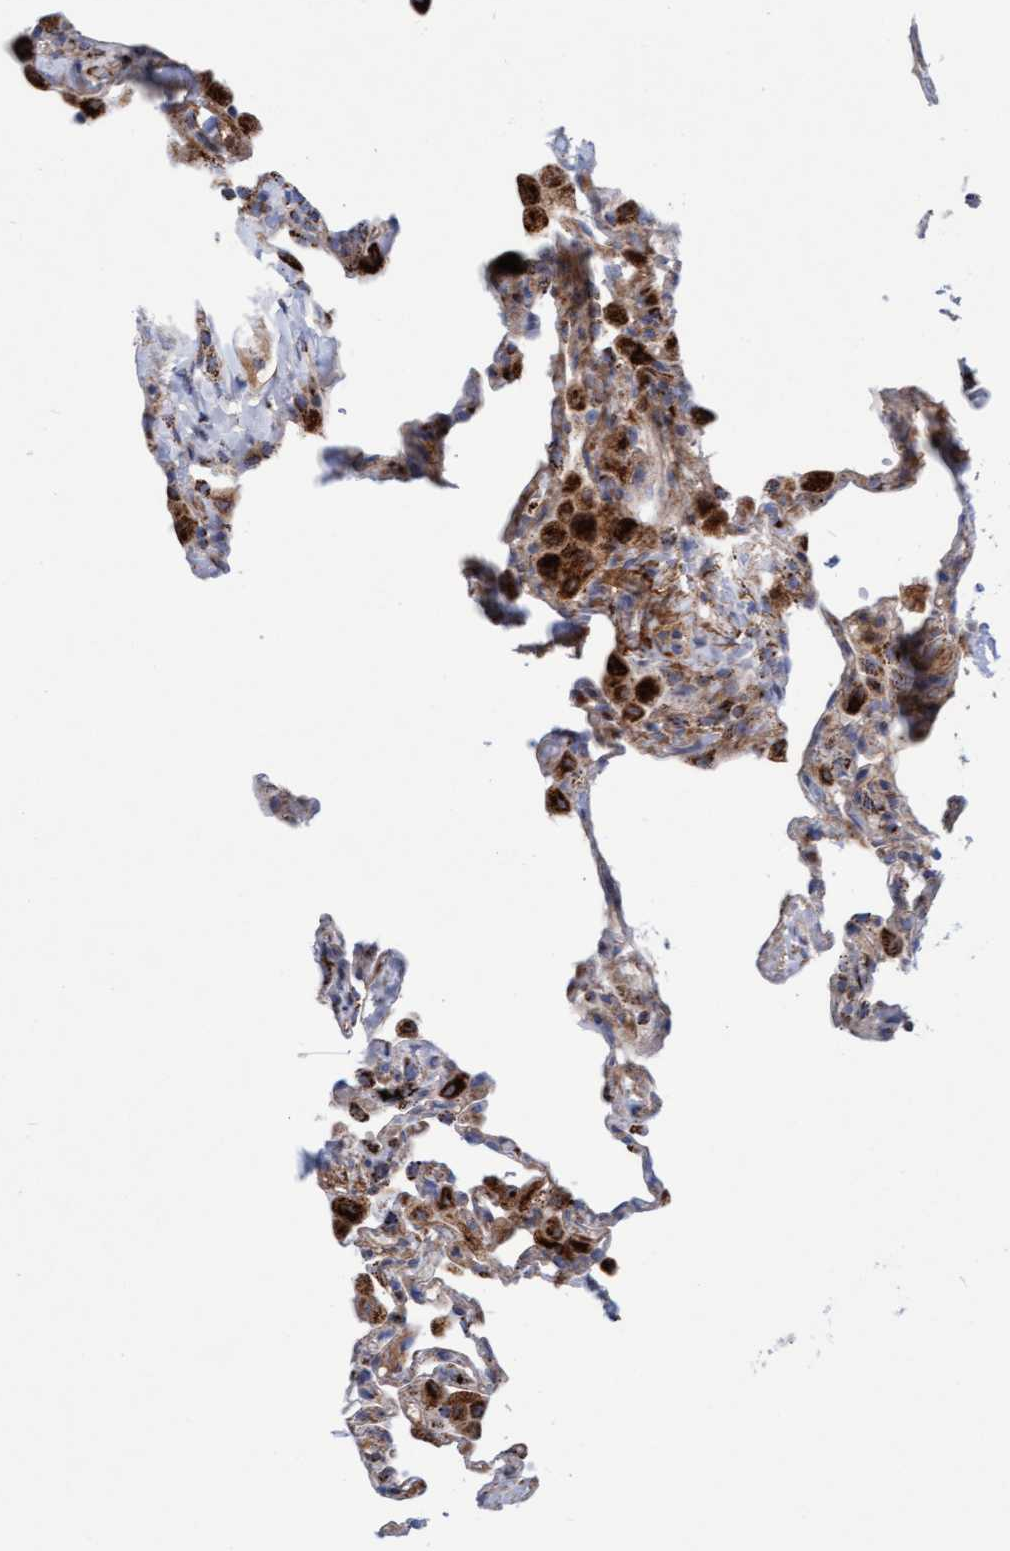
{"staining": {"intensity": "moderate", "quantity": "25%-75%", "location": "cytoplasmic/membranous"}, "tissue": "lung", "cell_type": "Alveolar cells", "image_type": "normal", "snomed": [{"axis": "morphology", "description": "Normal tissue, NOS"}, {"axis": "topography", "description": "Lung"}], "caption": "DAB (3,3'-diaminobenzidine) immunohistochemical staining of normal human lung demonstrates moderate cytoplasmic/membranous protein expression in approximately 25%-75% of alveolar cells. (Brightfield microscopy of DAB IHC at high magnification).", "gene": "GGTA1", "patient": {"sex": "male", "age": 59}}